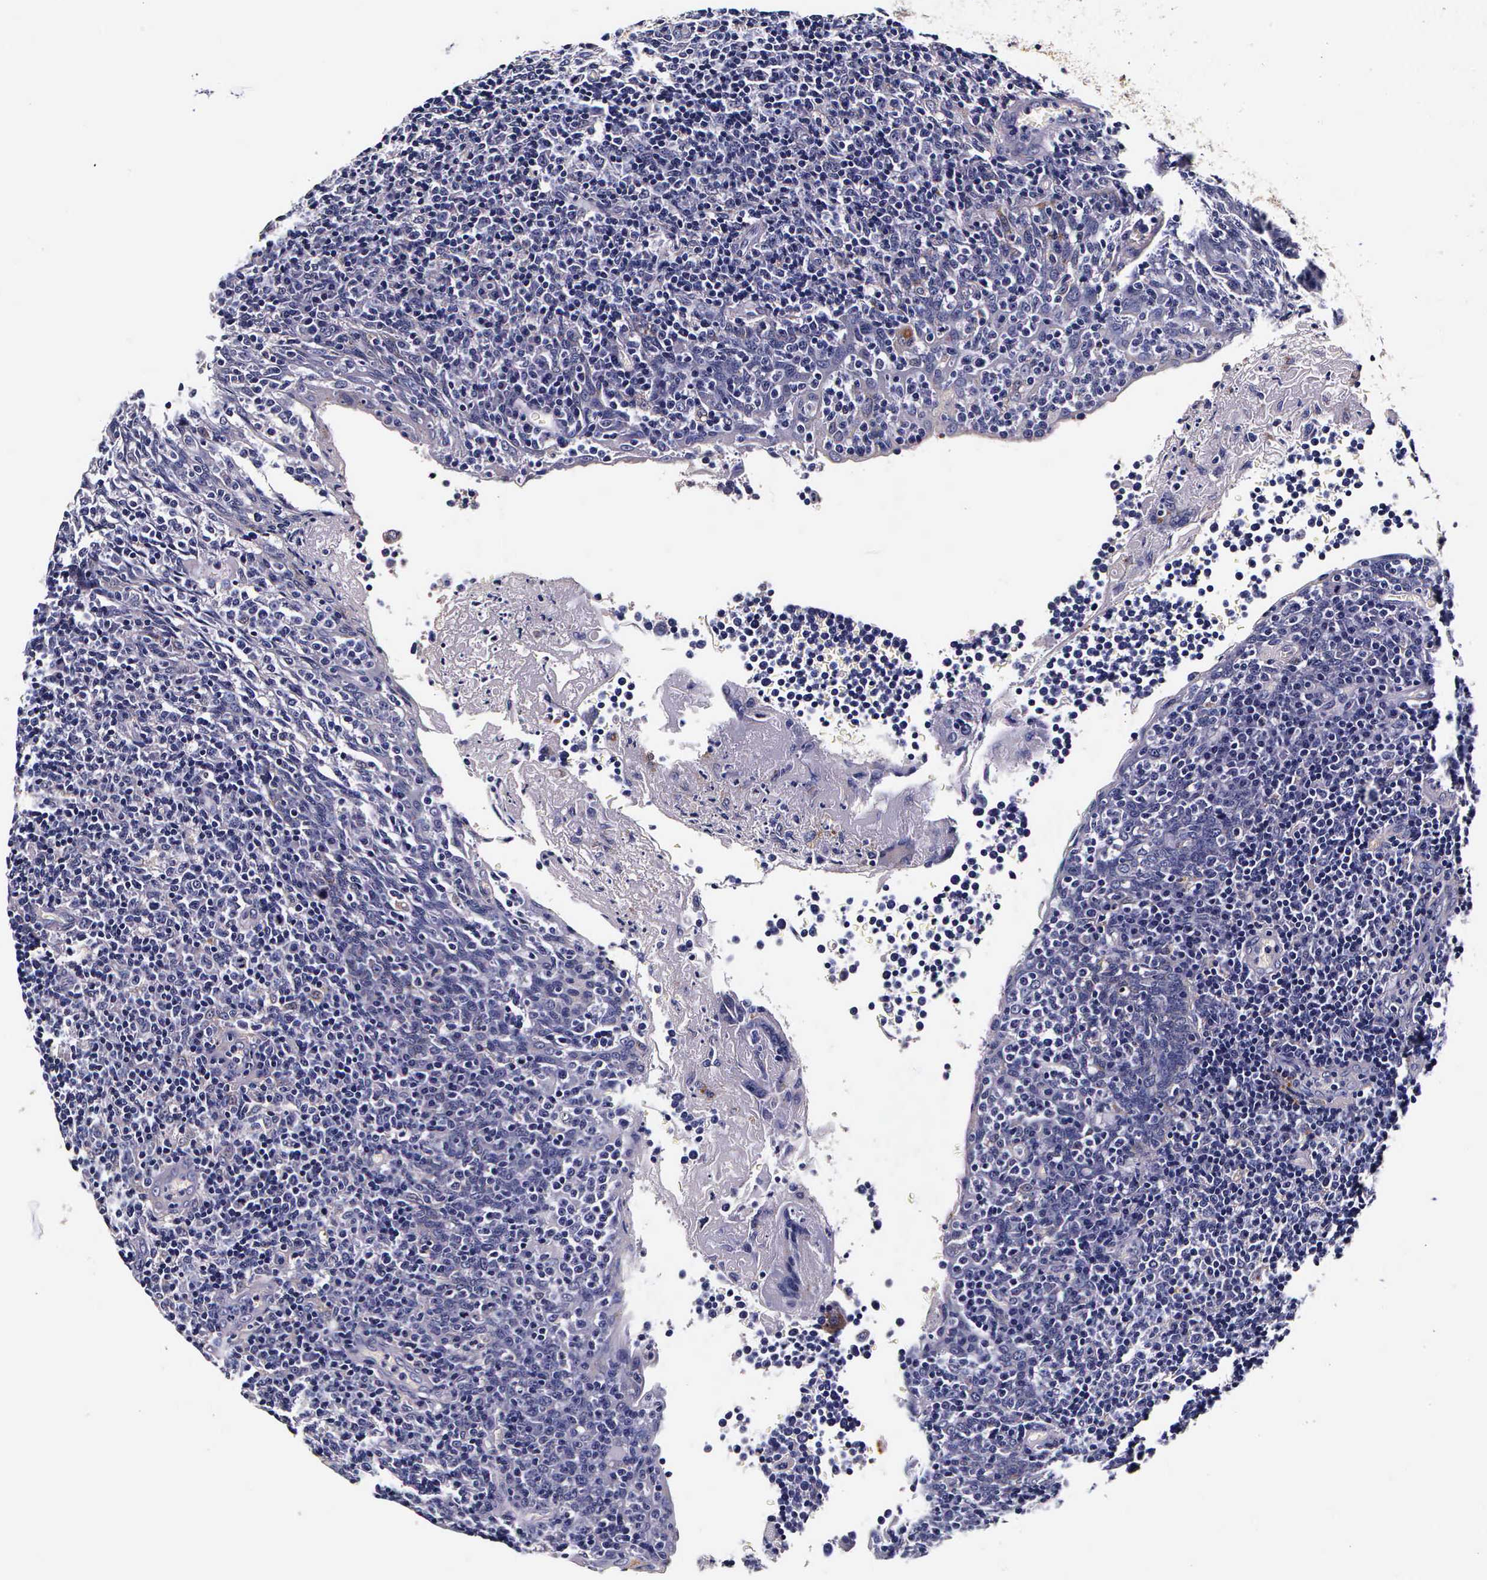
{"staining": {"intensity": "weak", "quantity": "<25%", "location": "cytoplasmic/membranous"}, "tissue": "tonsil", "cell_type": "Germinal center cells", "image_type": "normal", "snomed": [{"axis": "morphology", "description": "Normal tissue, NOS"}, {"axis": "topography", "description": "Tonsil"}], "caption": "The image displays no staining of germinal center cells in benign tonsil. (Brightfield microscopy of DAB (3,3'-diaminobenzidine) IHC at high magnification).", "gene": "CTSB", "patient": {"sex": "female", "age": 3}}